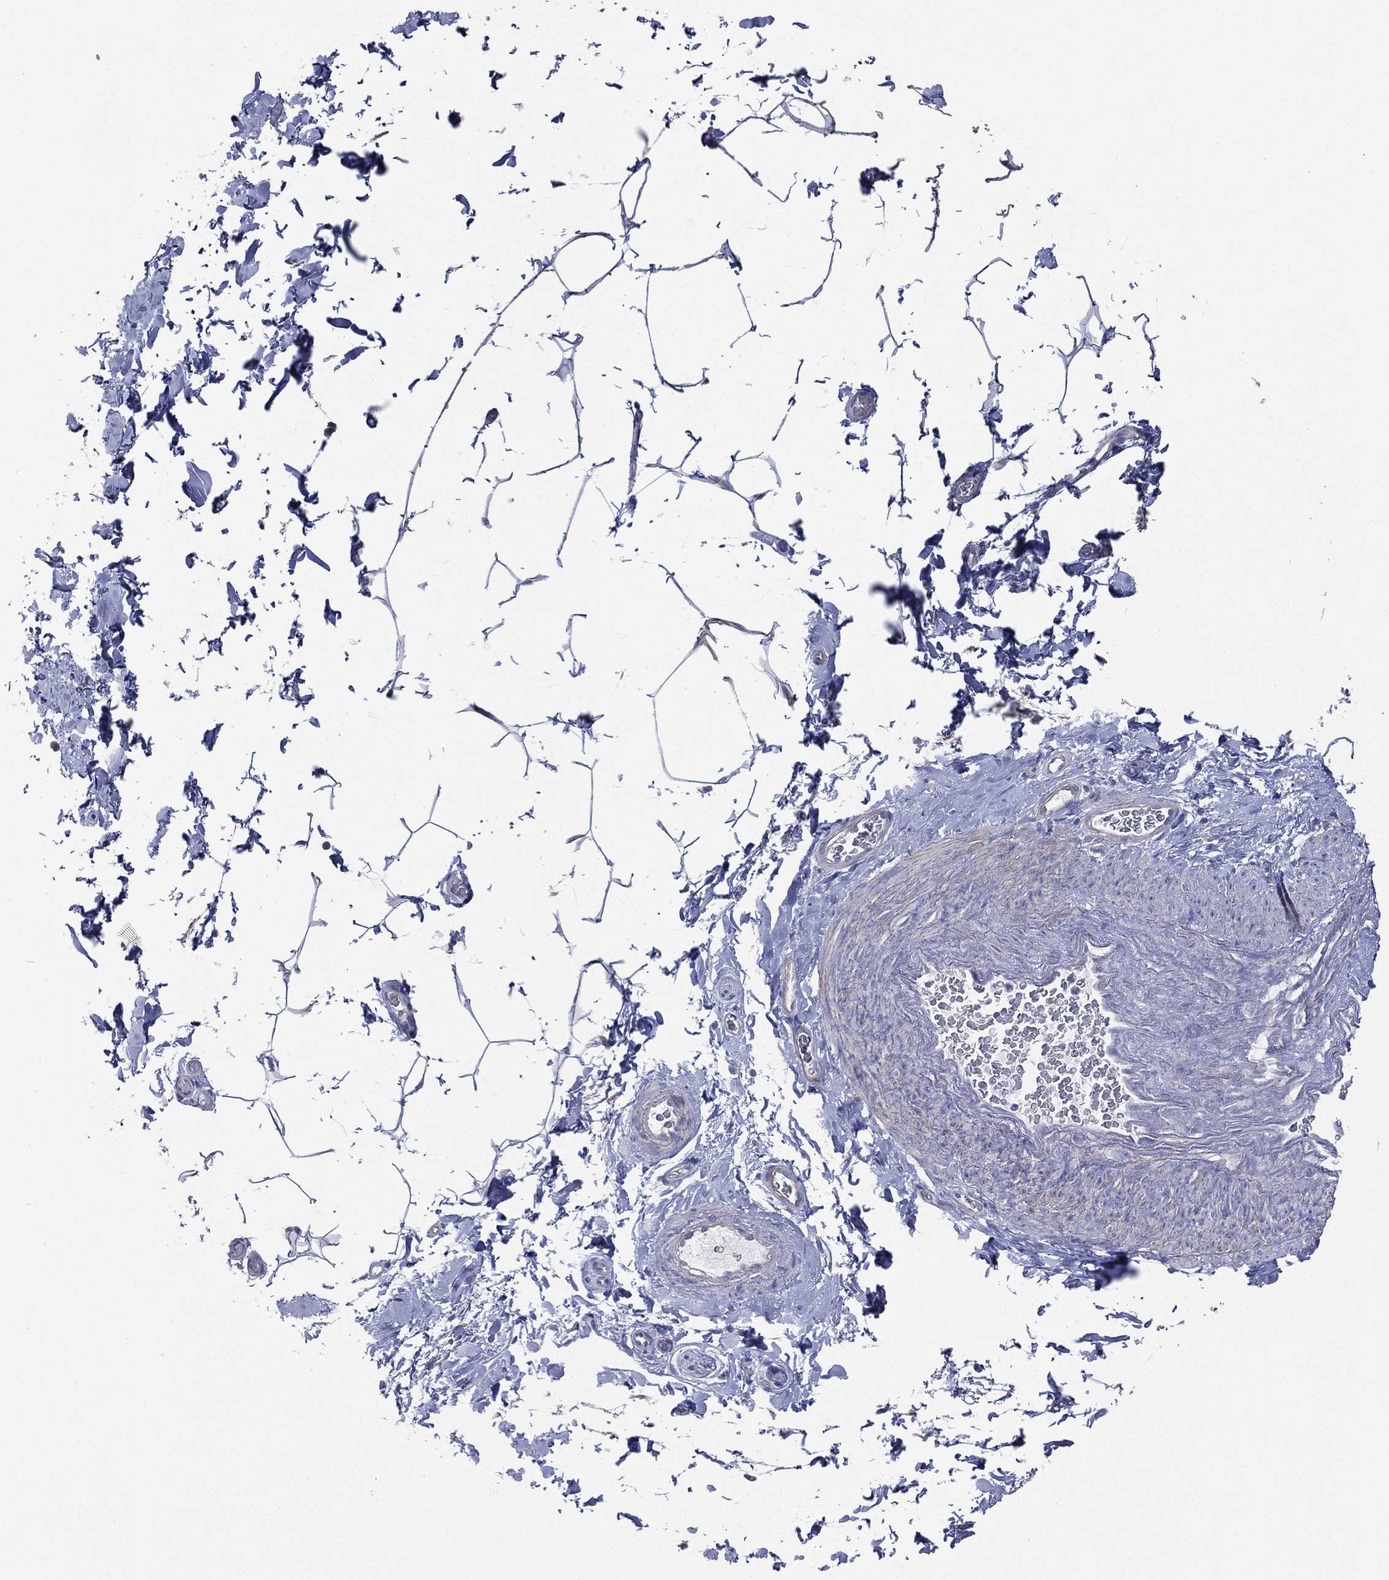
{"staining": {"intensity": "negative", "quantity": "none", "location": "none"}, "tissue": "adipose tissue", "cell_type": "Adipocytes", "image_type": "normal", "snomed": [{"axis": "morphology", "description": "Normal tissue, NOS"}, {"axis": "topography", "description": "Soft tissue"}, {"axis": "topography", "description": "Vascular tissue"}], "caption": "DAB (3,3'-diaminobenzidine) immunohistochemical staining of unremarkable human adipose tissue demonstrates no significant expression in adipocytes. The staining was performed using DAB to visualize the protein expression in brown, while the nuclei were stained in blue with hematoxylin (Magnification: 20x).", "gene": "ATP8A2", "patient": {"sex": "male", "age": 41}}